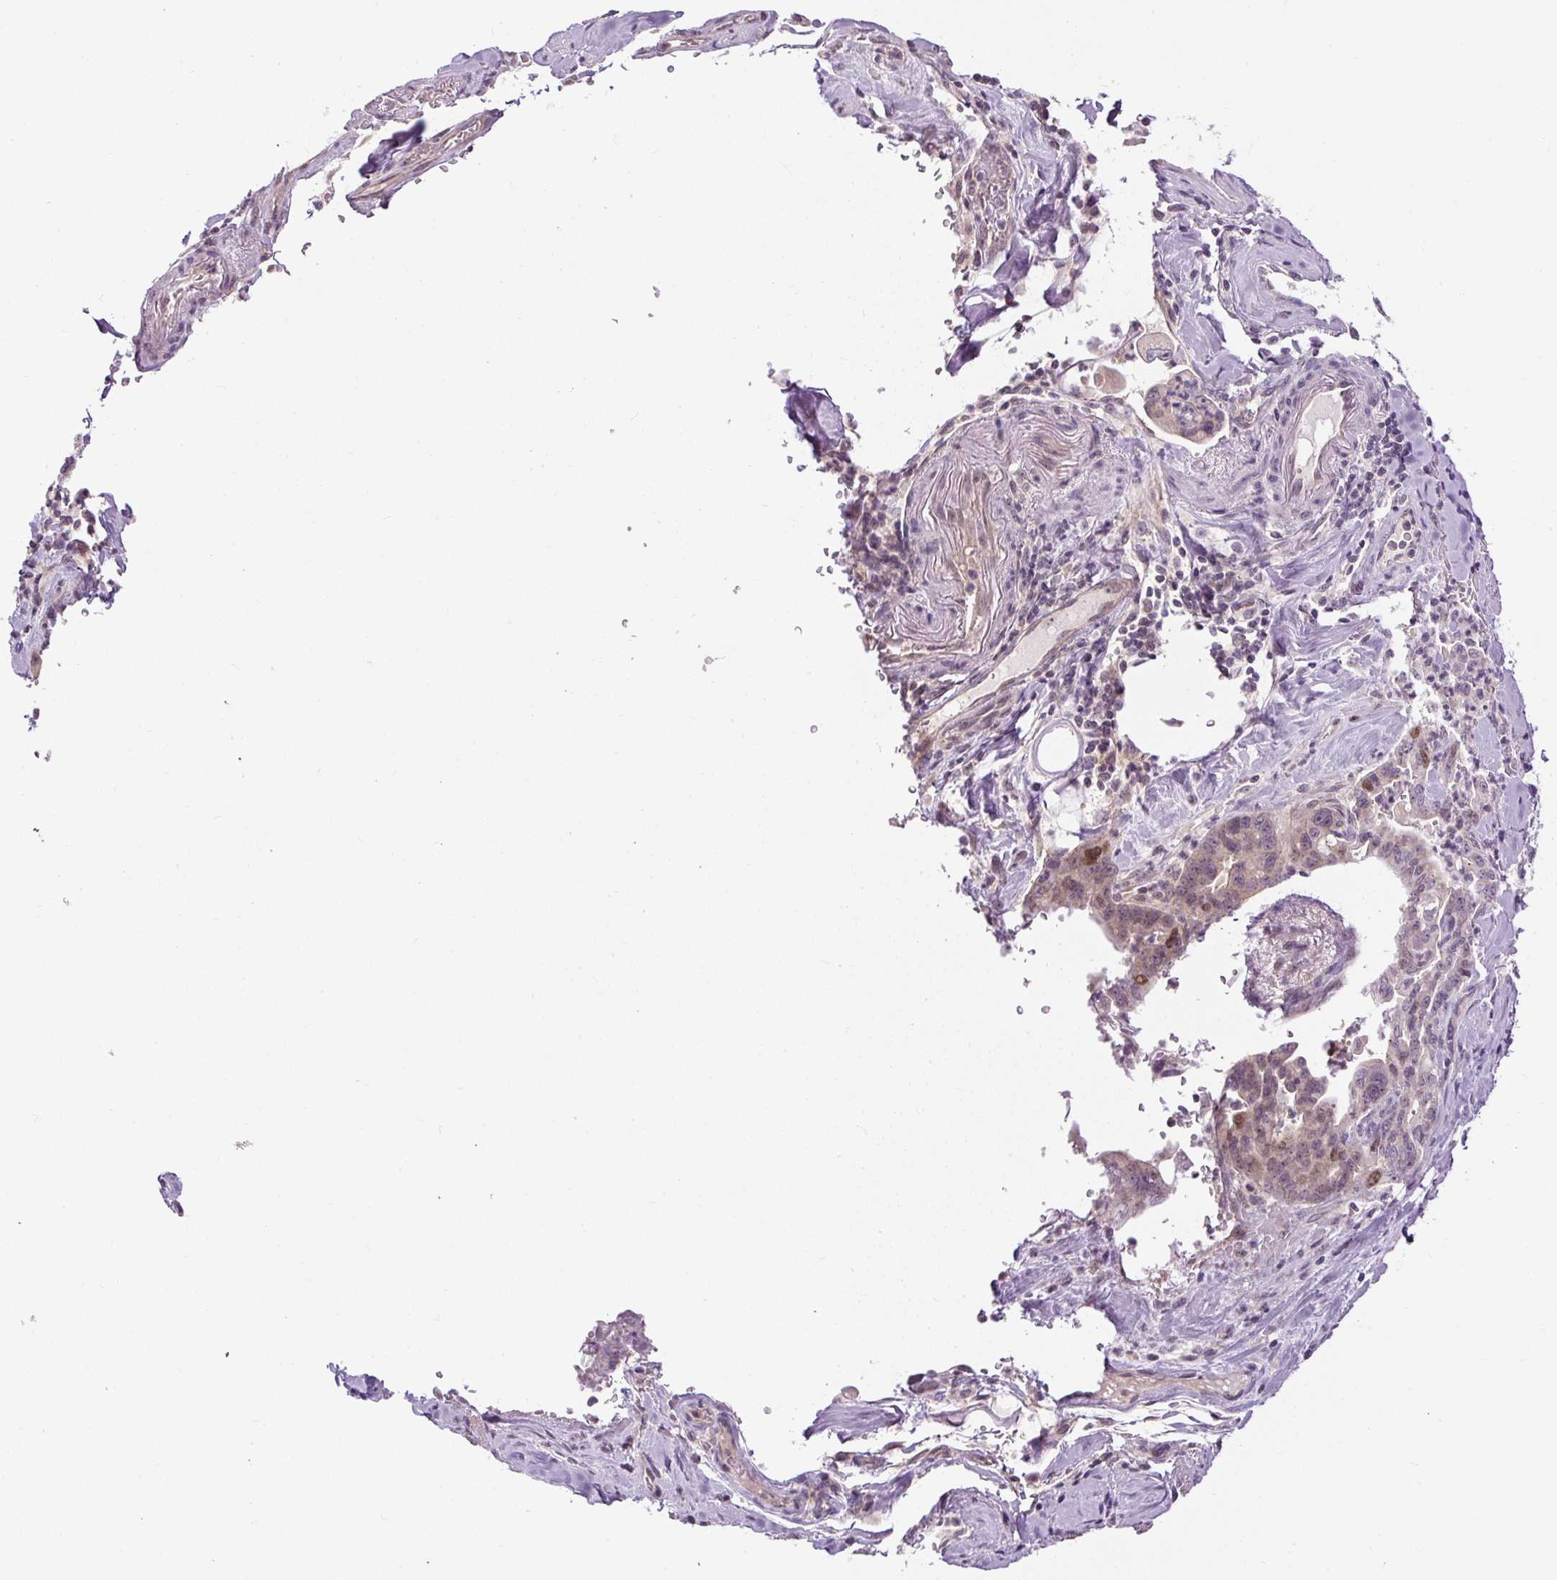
{"staining": {"intensity": "weak", "quantity": "25%-75%", "location": "nuclear"}, "tissue": "pancreatic cancer", "cell_type": "Tumor cells", "image_type": "cancer", "snomed": [{"axis": "morphology", "description": "Adenocarcinoma, NOS"}, {"axis": "topography", "description": "Pancreas"}], "caption": "Immunohistochemistry (DAB) staining of human adenocarcinoma (pancreatic) exhibits weak nuclear protein staining in approximately 25%-75% of tumor cells.", "gene": "RACGAP1", "patient": {"sex": "male", "age": 70}}